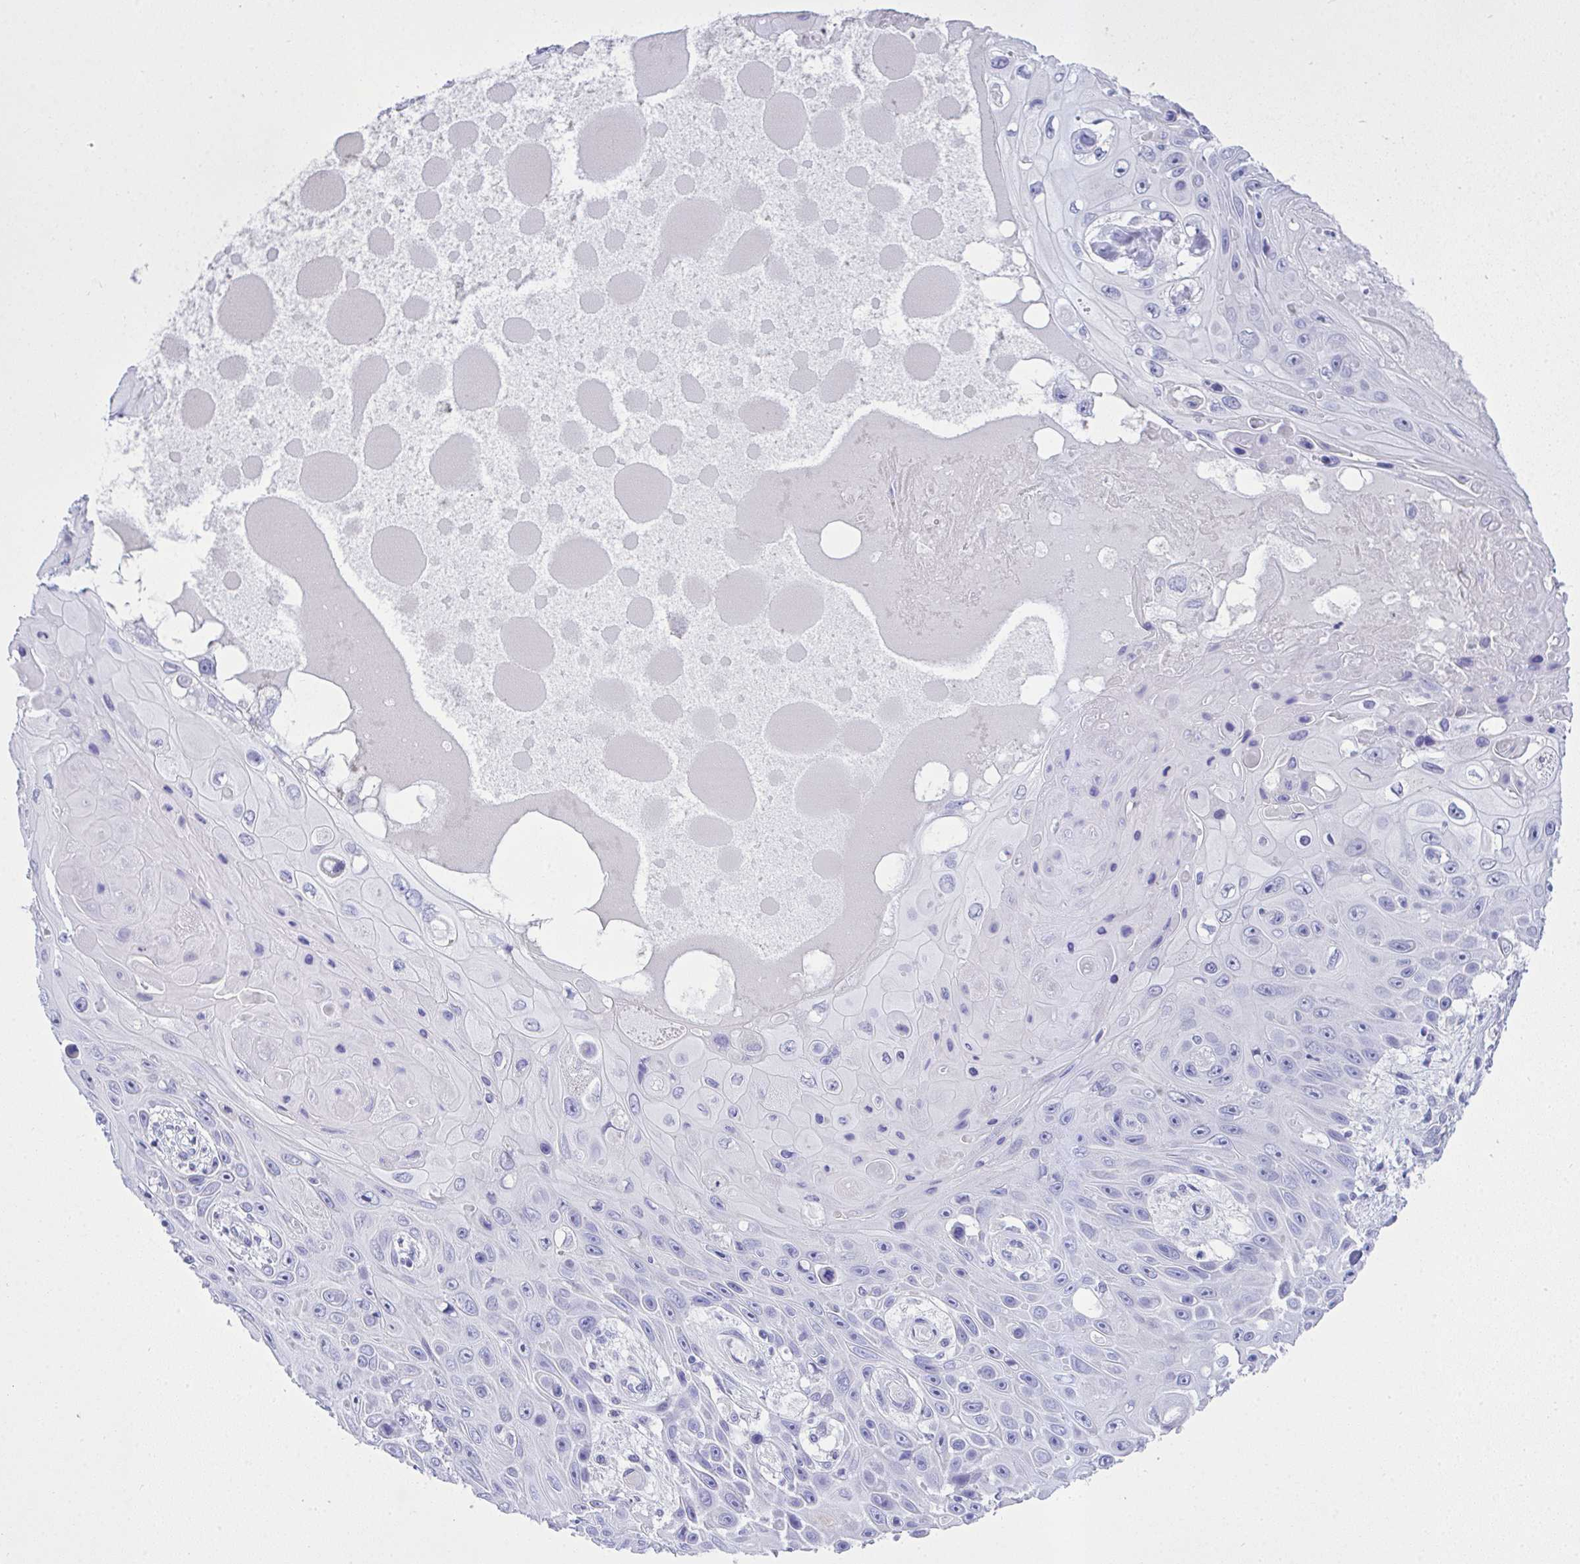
{"staining": {"intensity": "negative", "quantity": "none", "location": "none"}, "tissue": "skin cancer", "cell_type": "Tumor cells", "image_type": "cancer", "snomed": [{"axis": "morphology", "description": "Squamous cell carcinoma, NOS"}, {"axis": "topography", "description": "Skin"}], "caption": "A high-resolution photomicrograph shows immunohistochemistry (IHC) staining of skin cancer (squamous cell carcinoma), which demonstrates no significant staining in tumor cells. (DAB immunohistochemistry (IHC) with hematoxylin counter stain).", "gene": "AKR1D1", "patient": {"sex": "male", "age": 82}}